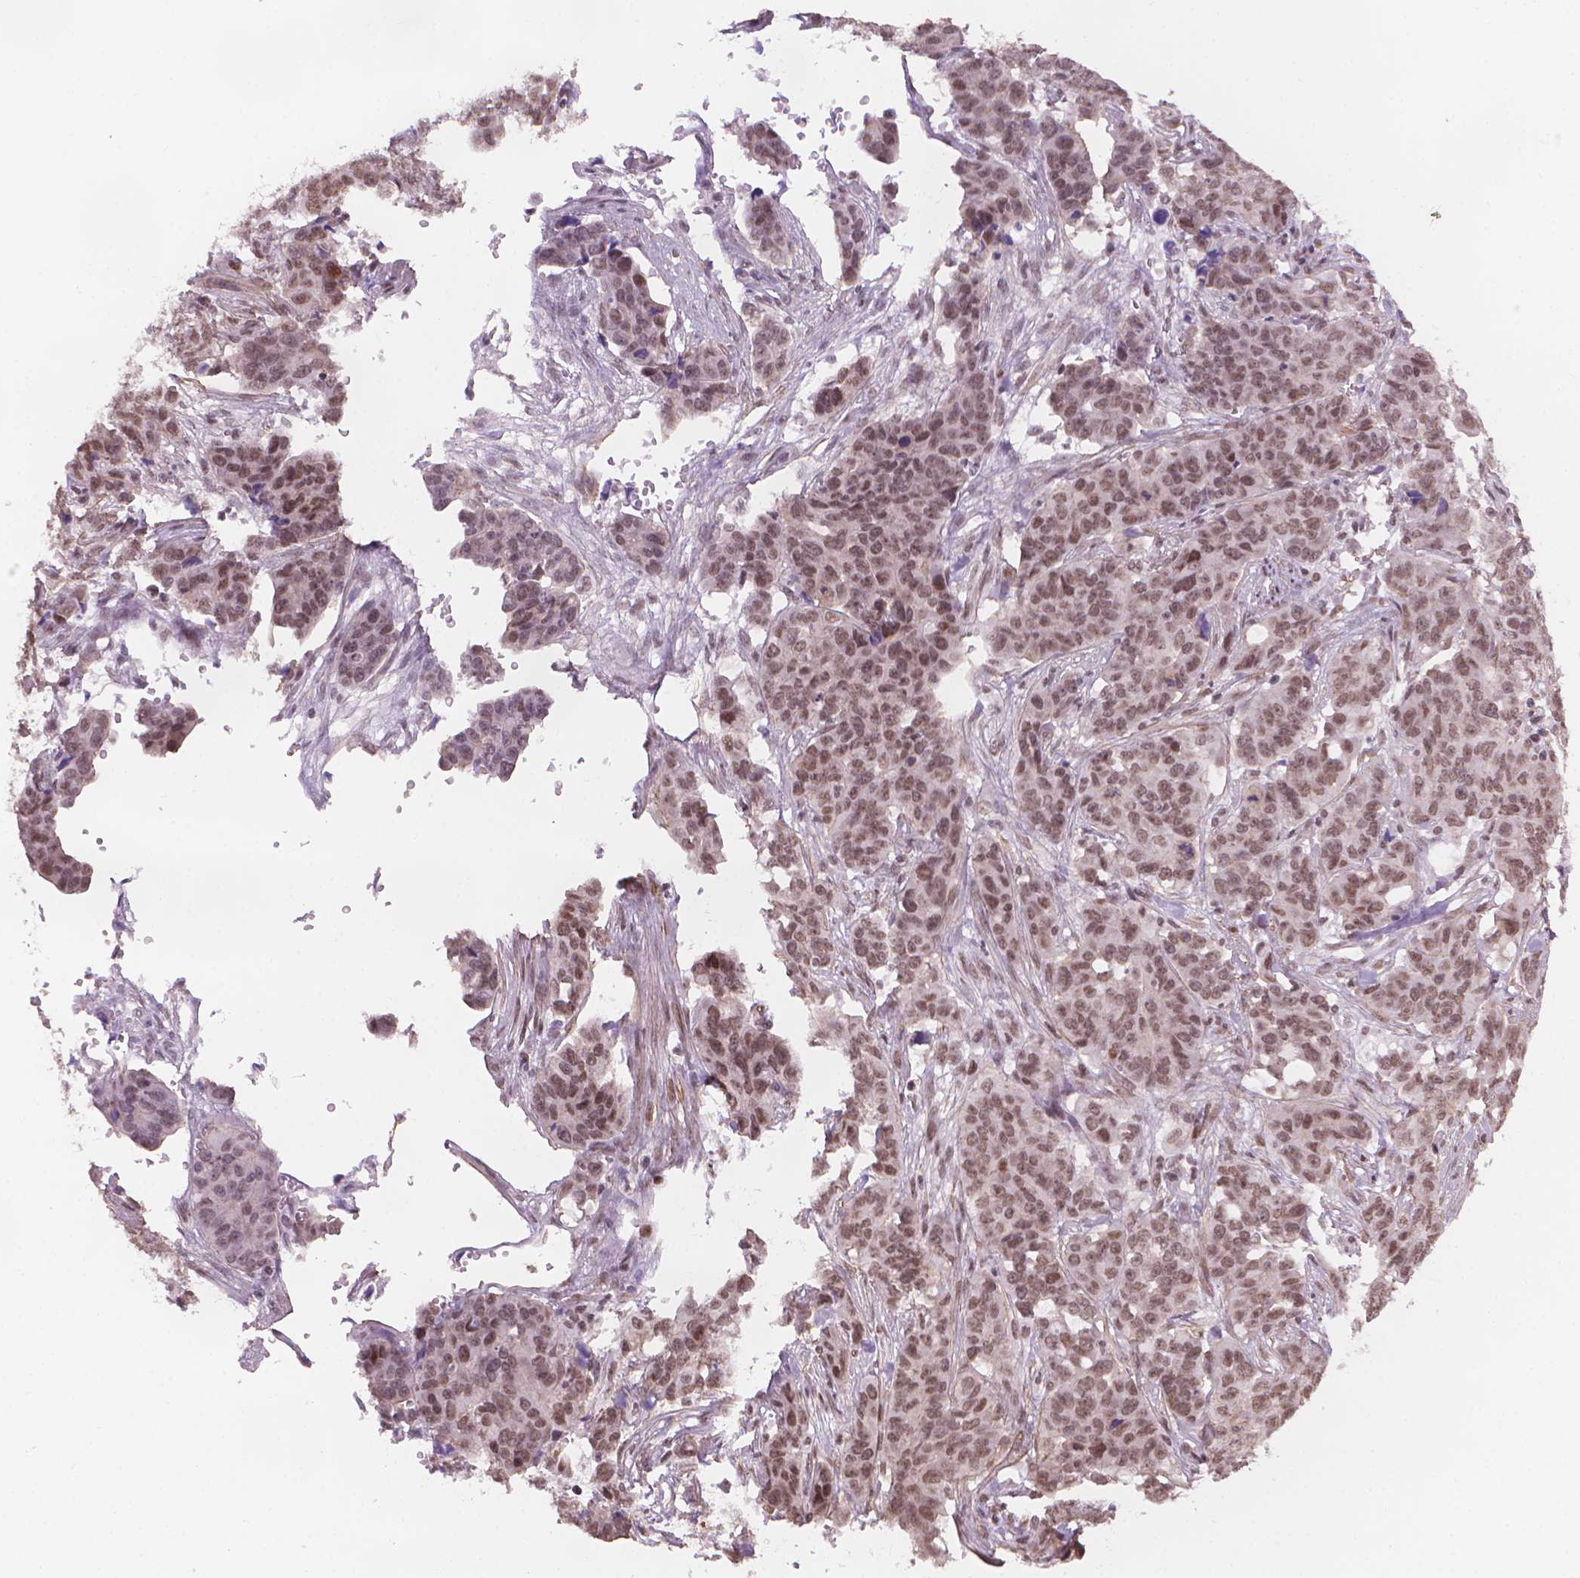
{"staining": {"intensity": "moderate", "quantity": ">75%", "location": "nuclear"}, "tissue": "ovarian cancer", "cell_type": "Tumor cells", "image_type": "cancer", "snomed": [{"axis": "morphology", "description": "Carcinoma, endometroid"}, {"axis": "topography", "description": "Ovary"}], "caption": "Immunohistochemical staining of ovarian cancer (endometroid carcinoma) shows moderate nuclear protein positivity in about >75% of tumor cells.", "gene": "HOXD4", "patient": {"sex": "female", "age": 78}}